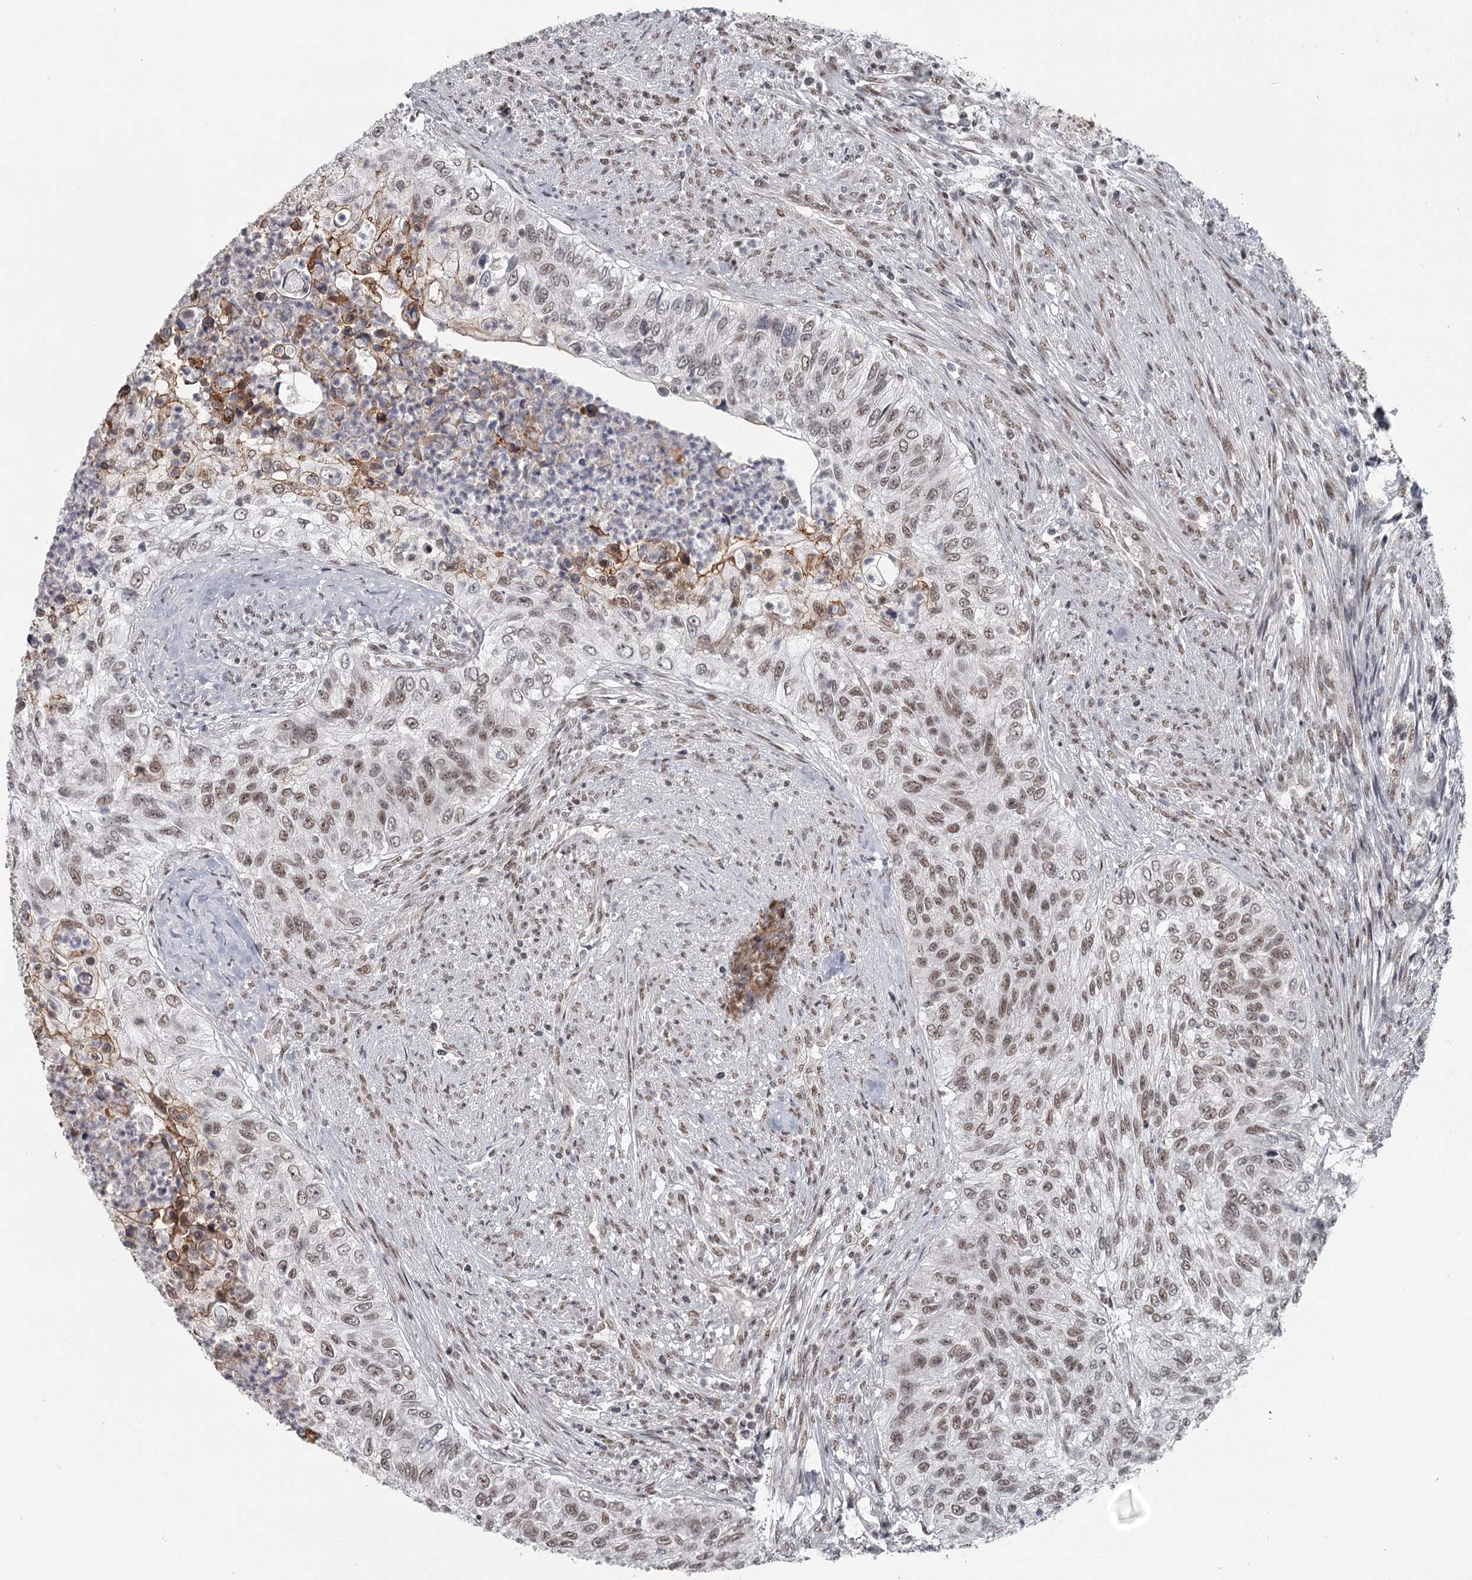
{"staining": {"intensity": "moderate", "quantity": ">75%", "location": "nuclear"}, "tissue": "urothelial cancer", "cell_type": "Tumor cells", "image_type": "cancer", "snomed": [{"axis": "morphology", "description": "Urothelial carcinoma, High grade"}, {"axis": "topography", "description": "Urinary bladder"}], "caption": "Immunohistochemistry (DAB) staining of urothelial cancer demonstrates moderate nuclear protein expression in approximately >75% of tumor cells.", "gene": "FAM13C", "patient": {"sex": "female", "age": 60}}